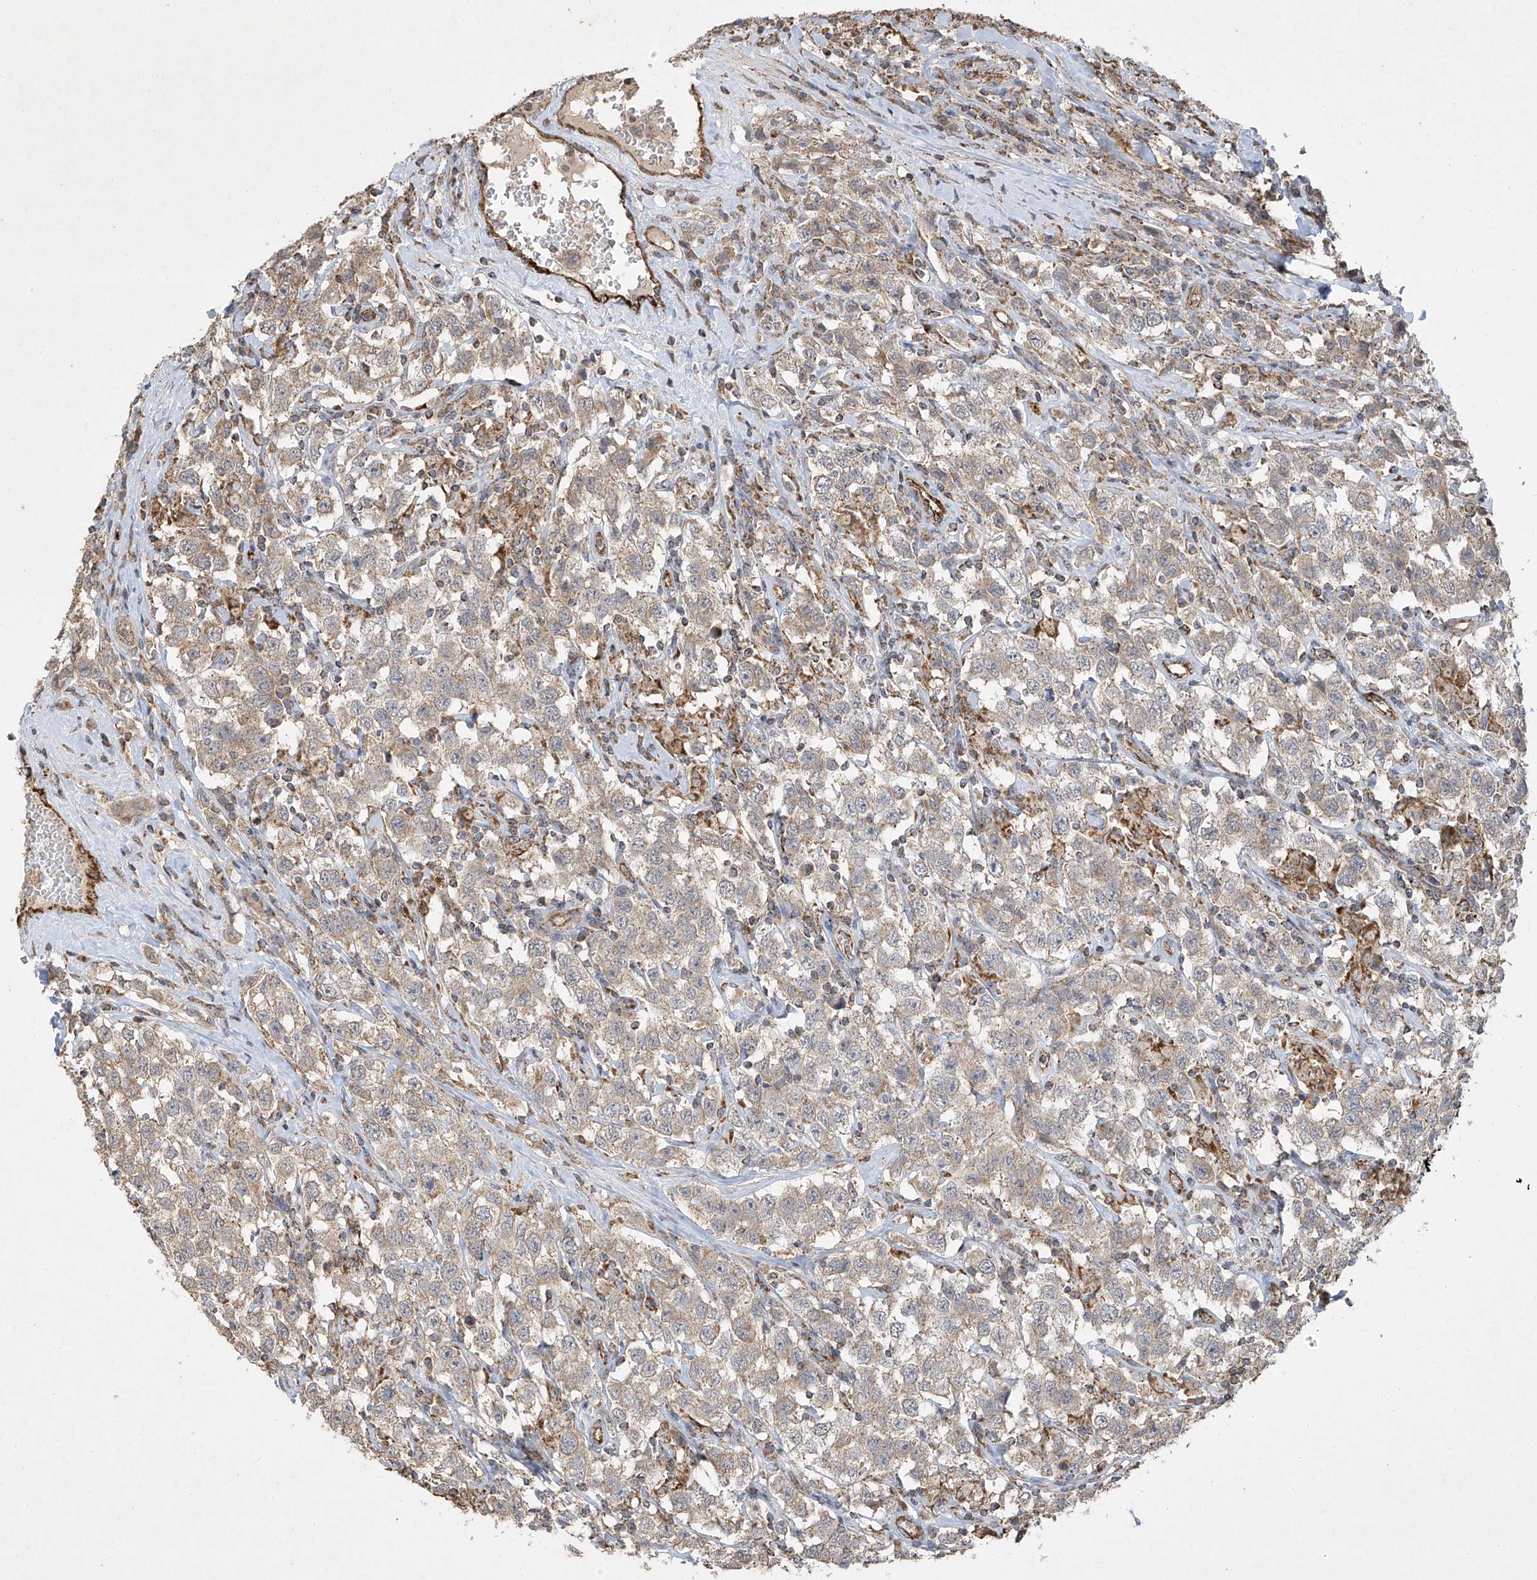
{"staining": {"intensity": "weak", "quantity": "25%-75%", "location": "cytoplasmic/membranous"}, "tissue": "testis cancer", "cell_type": "Tumor cells", "image_type": "cancer", "snomed": [{"axis": "morphology", "description": "Seminoma, NOS"}, {"axis": "topography", "description": "Testis"}], "caption": "DAB immunohistochemical staining of human seminoma (testis) displays weak cytoplasmic/membranous protein positivity in approximately 25%-75% of tumor cells.", "gene": "UQCC1", "patient": {"sex": "male", "age": 41}}